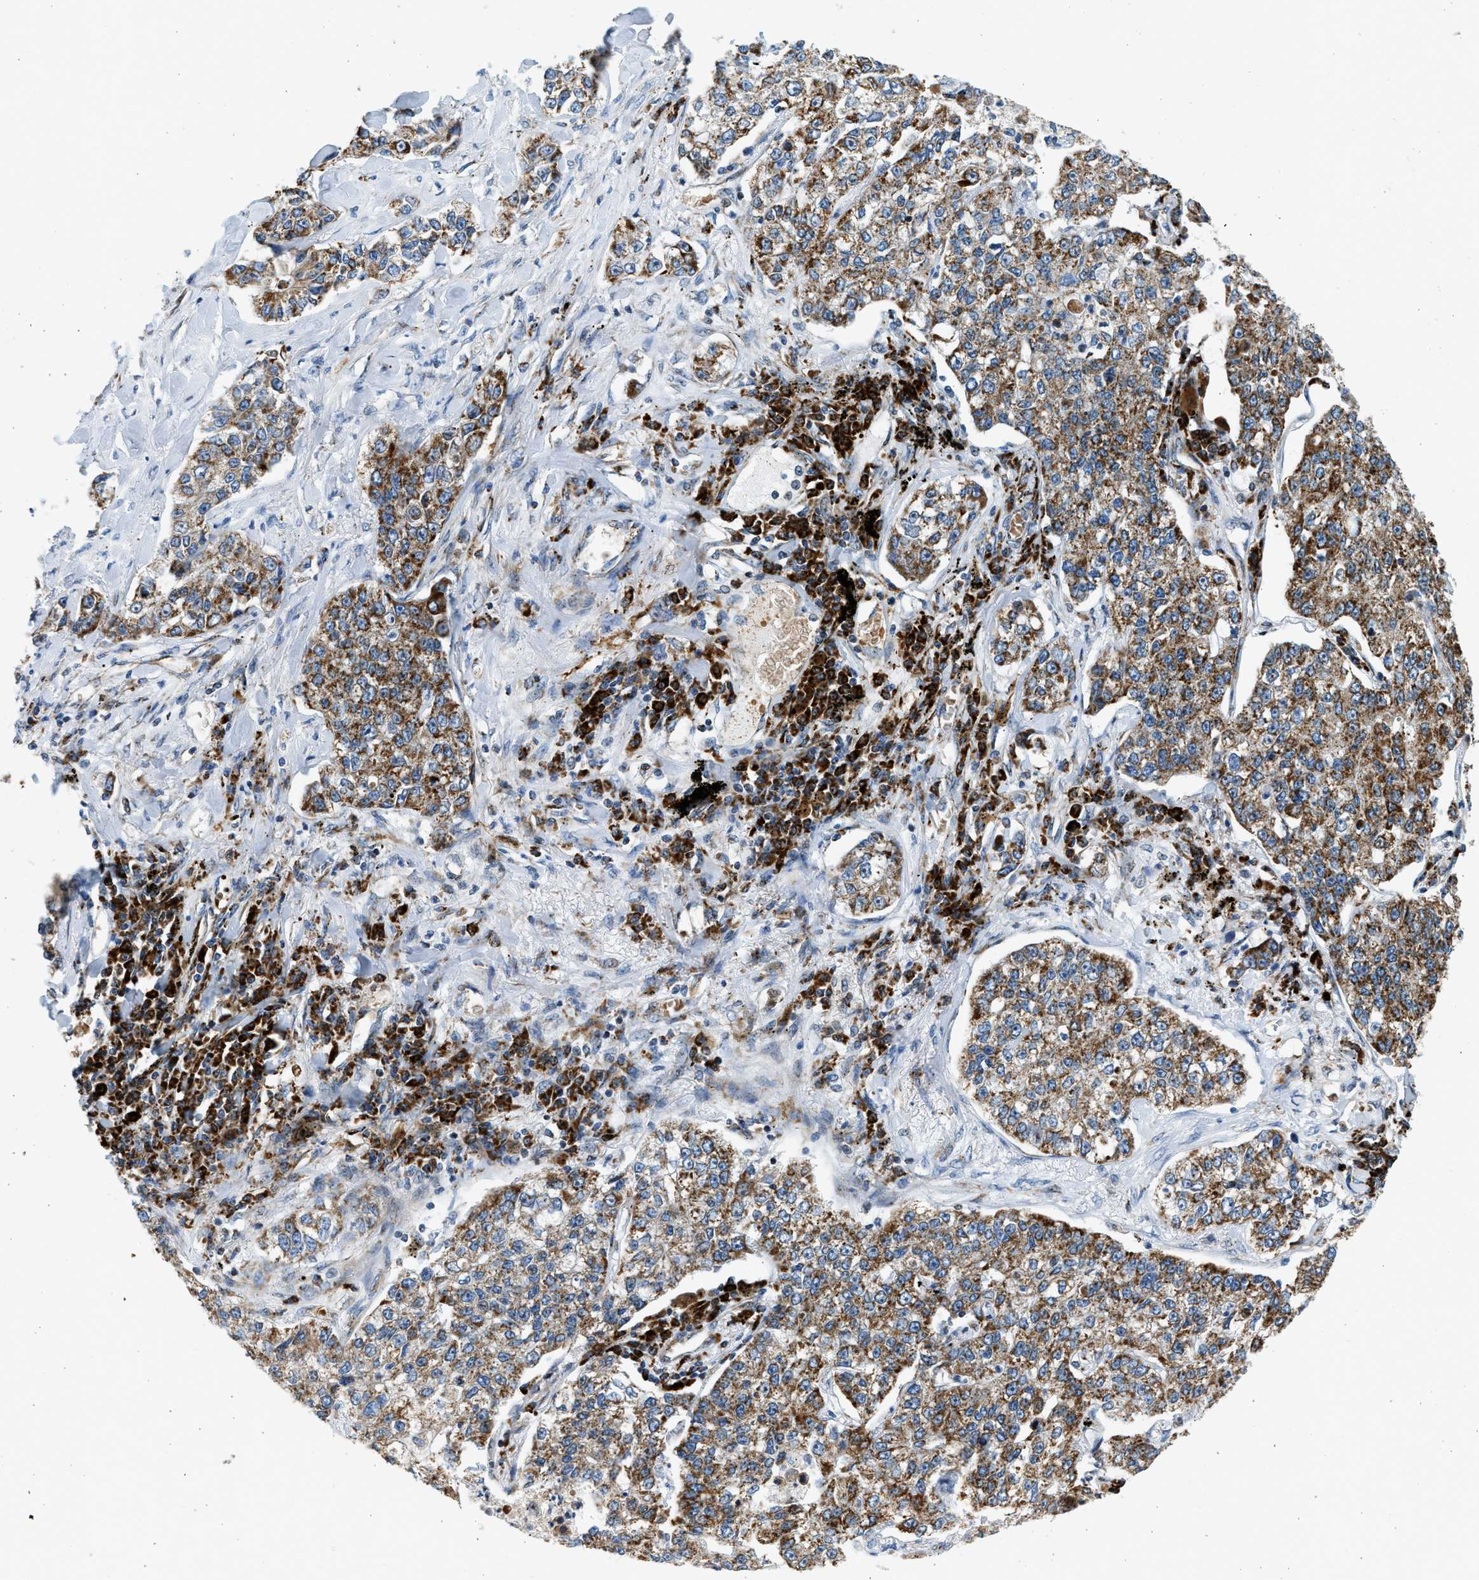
{"staining": {"intensity": "strong", "quantity": ">75%", "location": "cytoplasmic/membranous"}, "tissue": "lung cancer", "cell_type": "Tumor cells", "image_type": "cancer", "snomed": [{"axis": "morphology", "description": "Adenocarcinoma, NOS"}, {"axis": "topography", "description": "Lung"}], "caption": "Tumor cells exhibit strong cytoplasmic/membranous staining in approximately >75% of cells in adenocarcinoma (lung).", "gene": "KCNMB3", "patient": {"sex": "male", "age": 49}}